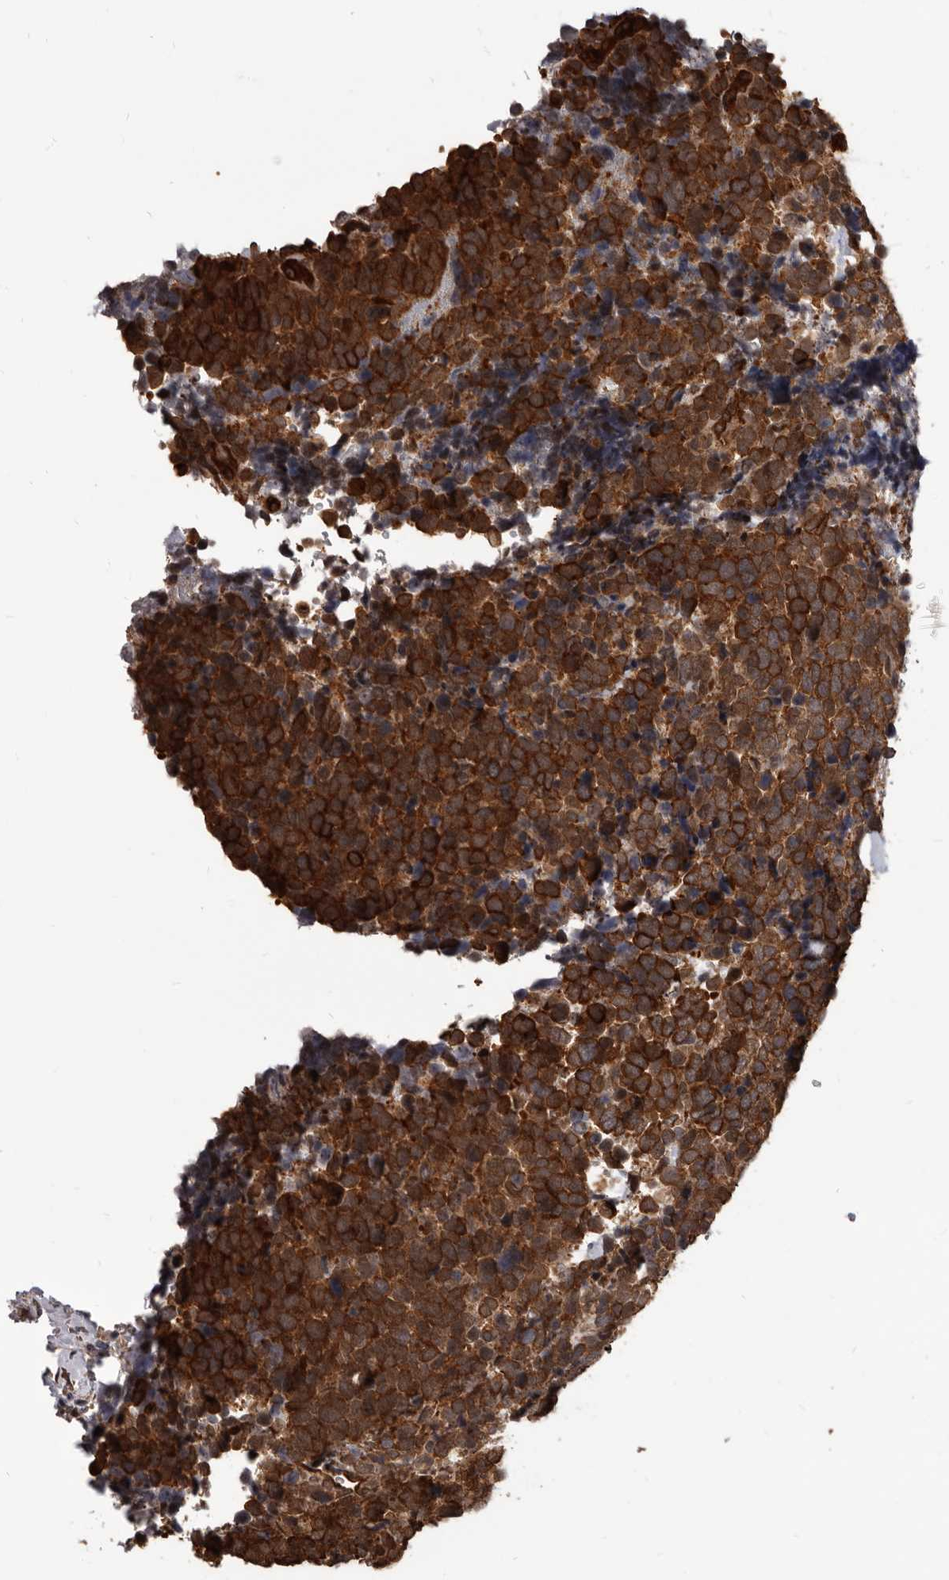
{"staining": {"intensity": "strong", "quantity": ">75%", "location": "cytoplasmic/membranous"}, "tissue": "urothelial cancer", "cell_type": "Tumor cells", "image_type": "cancer", "snomed": [{"axis": "morphology", "description": "Urothelial carcinoma, High grade"}, {"axis": "topography", "description": "Urinary bladder"}], "caption": "A photomicrograph of human urothelial cancer stained for a protein exhibits strong cytoplasmic/membranous brown staining in tumor cells.", "gene": "ADAMTS20", "patient": {"sex": "female", "age": 82}}